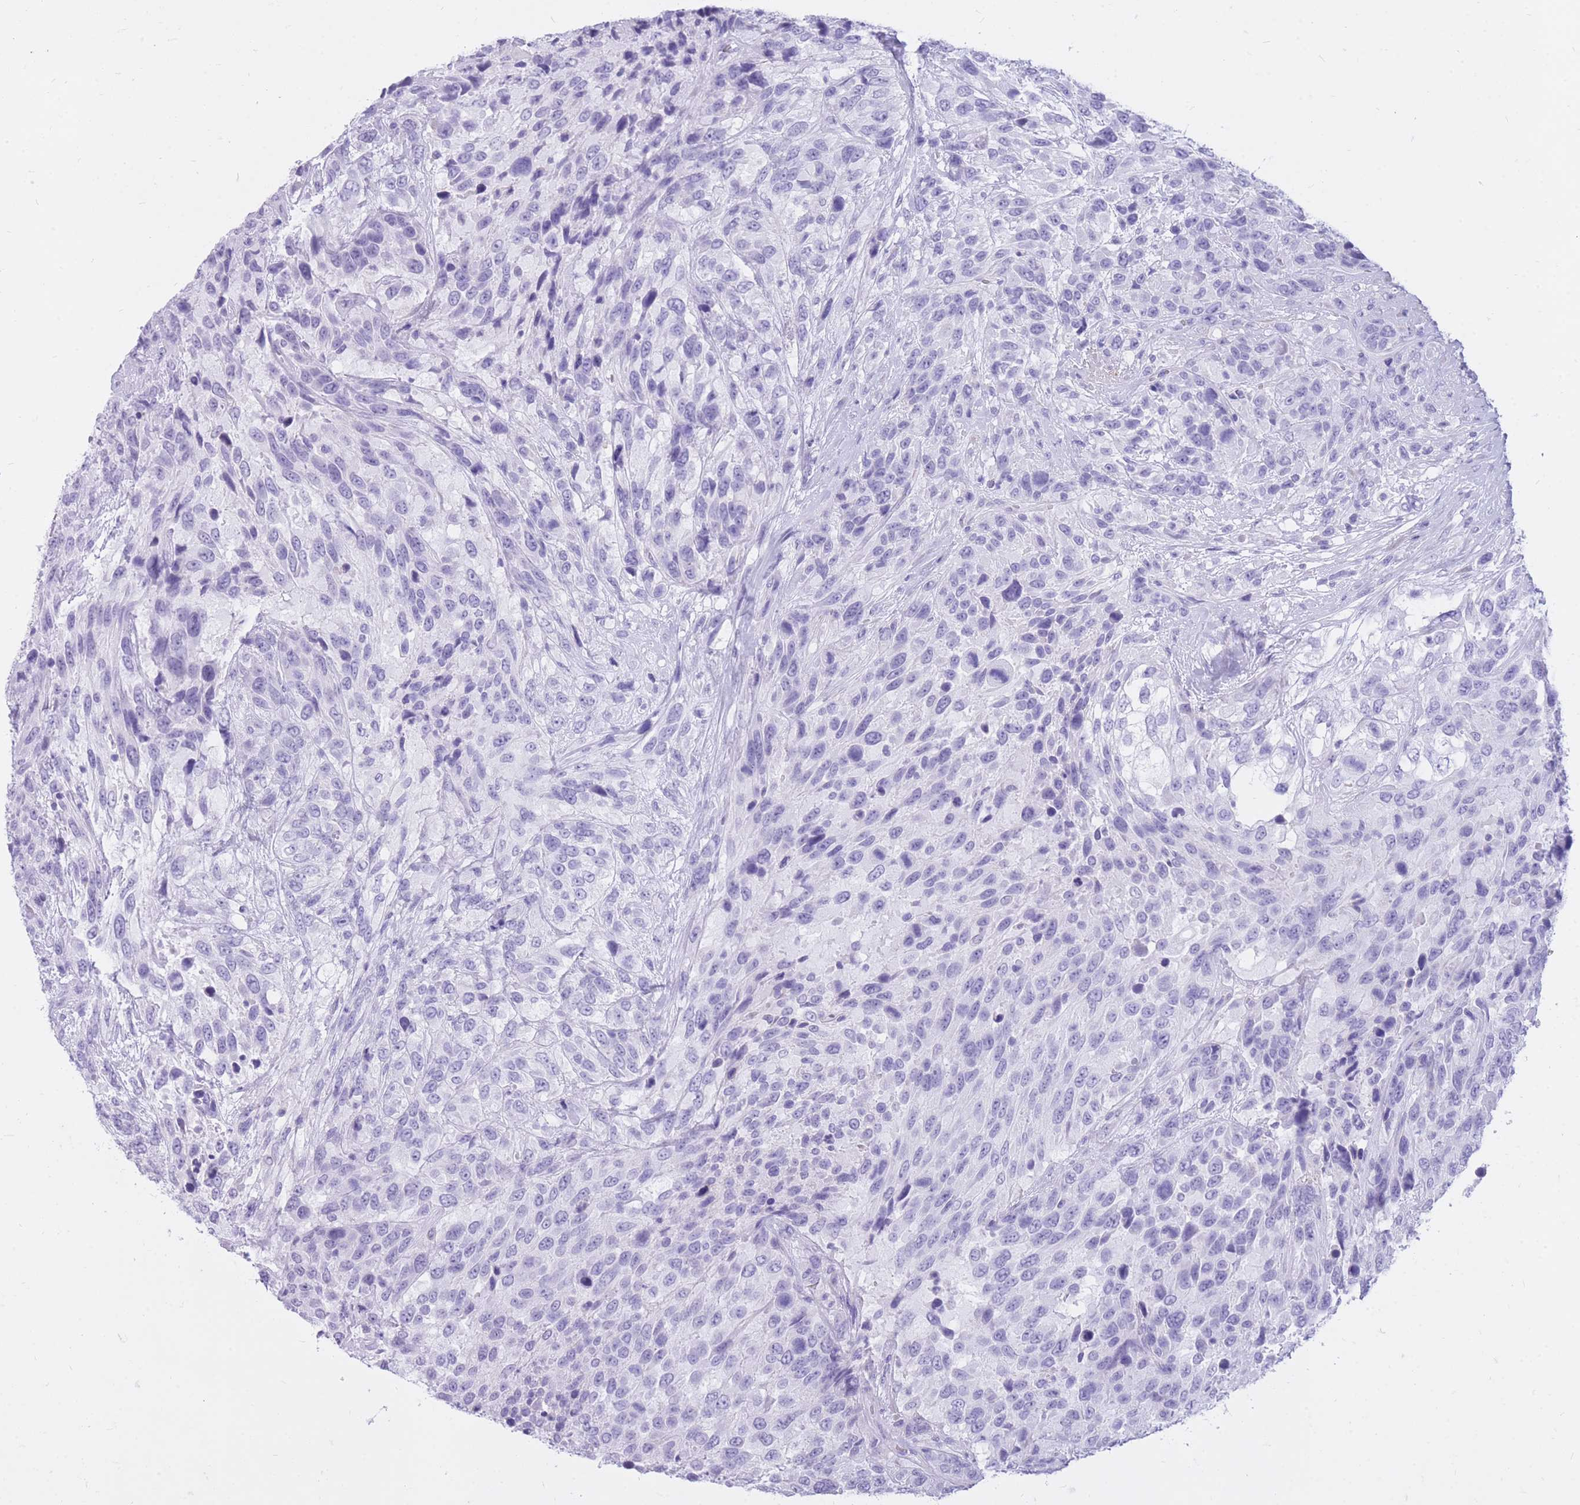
{"staining": {"intensity": "negative", "quantity": "none", "location": "none"}, "tissue": "urothelial cancer", "cell_type": "Tumor cells", "image_type": "cancer", "snomed": [{"axis": "morphology", "description": "Urothelial carcinoma, High grade"}, {"axis": "topography", "description": "Urinary bladder"}], "caption": "This is a photomicrograph of IHC staining of high-grade urothelial carcinoma, which shows no staining in tumor cells.", "gene": "CYP21A2", "patient": {"sex": "female", "age": 70}}